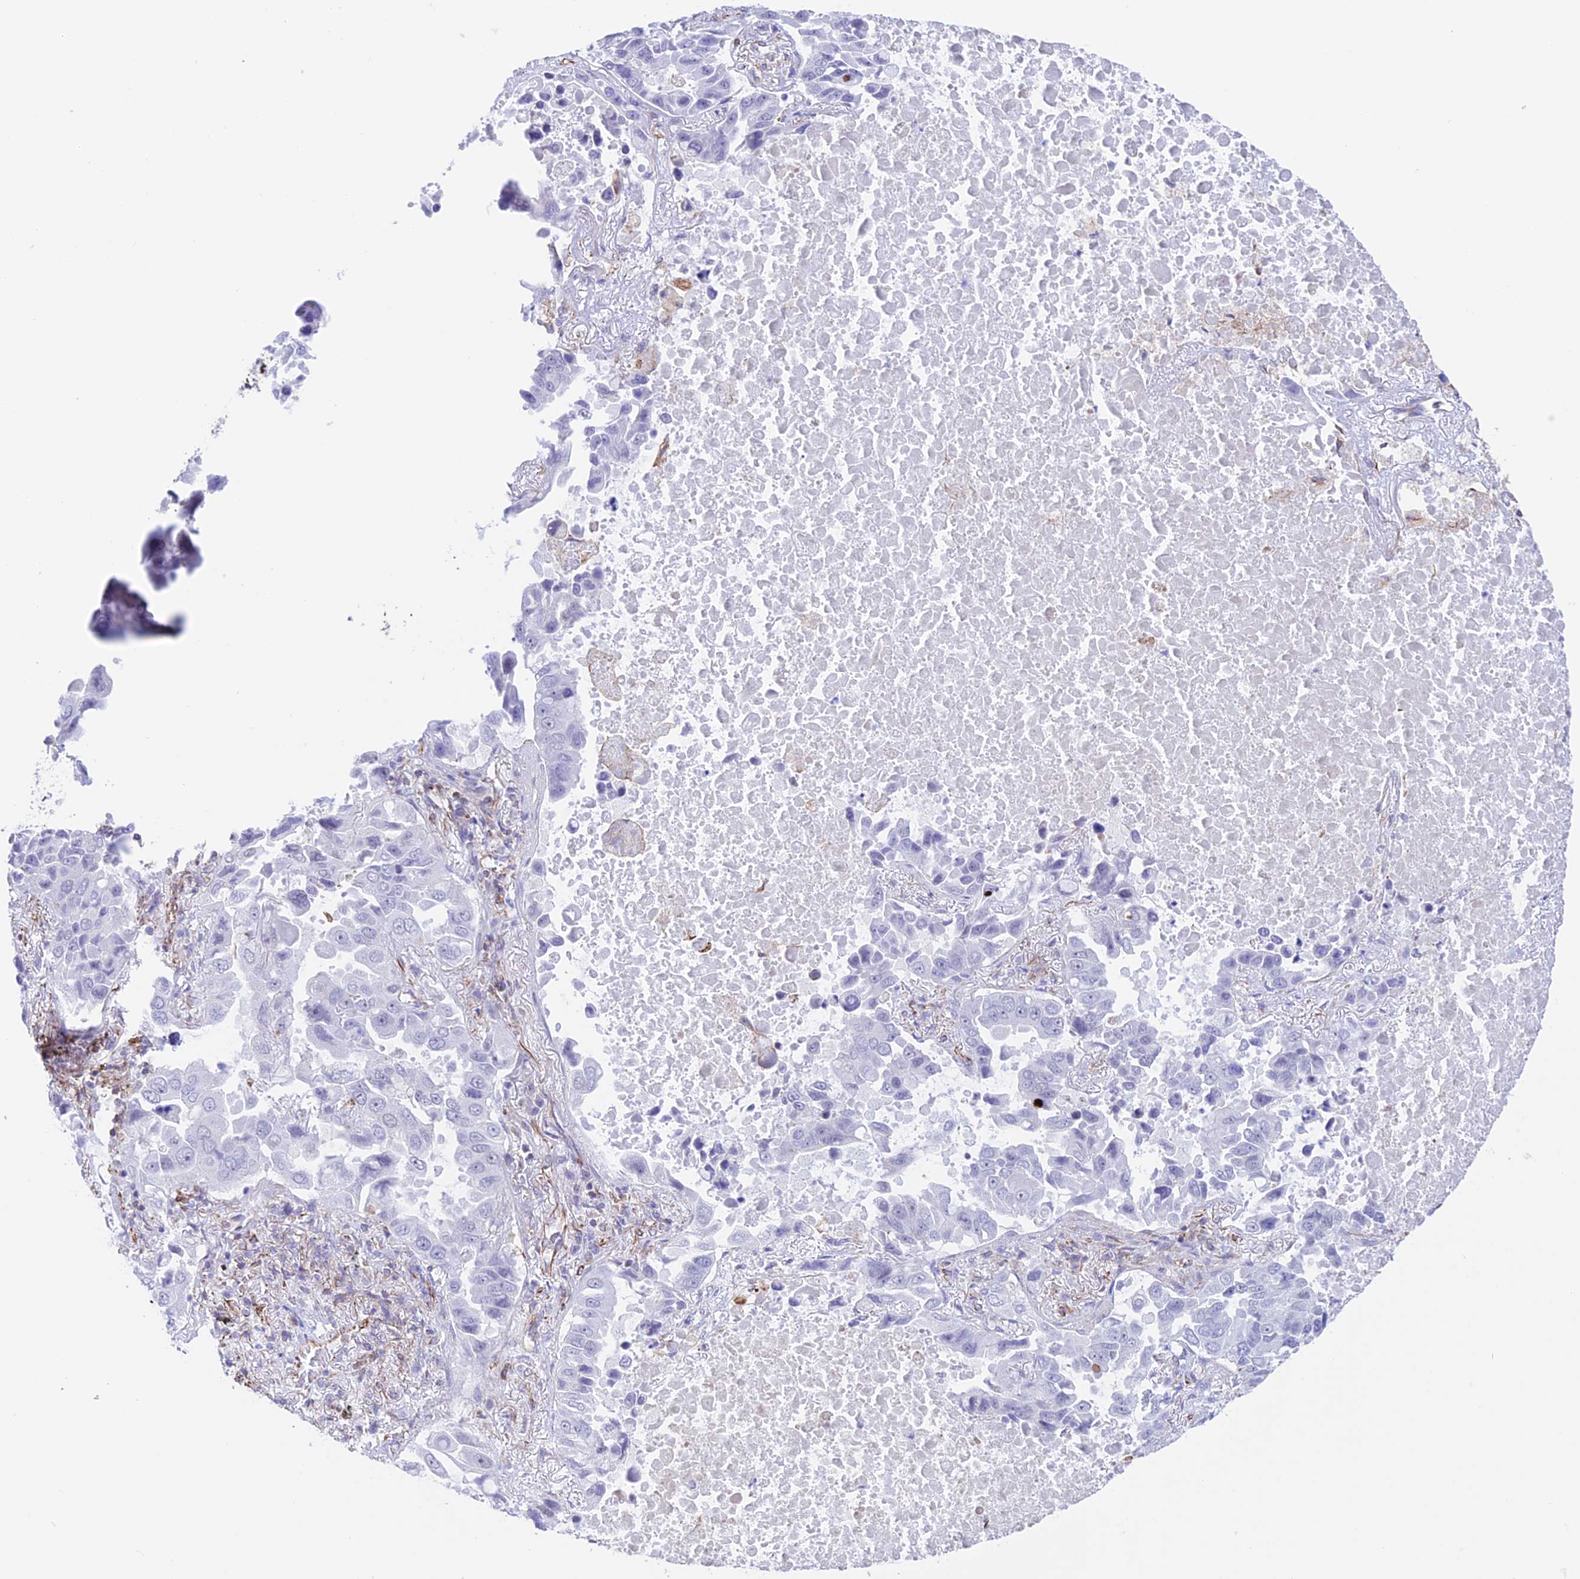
{"staining": {"intensity": "negative", "quantity": "none", "location": "none"}, "tissue": "lung cancer", "cell_type": "Tumor cells", "image_type": "cancer", "snomed": [{"axis": "morphology", "description": "Adenocarcinoma, NOS"}, {"axis": "topography", "description": "Lung"}], "caption": "Immunohistochemistry (IHC) of lung cancer exhibits no positivity in tumor cells.", "gene": "ZNF652", "patient": {"sex": "male", "age": 64}}